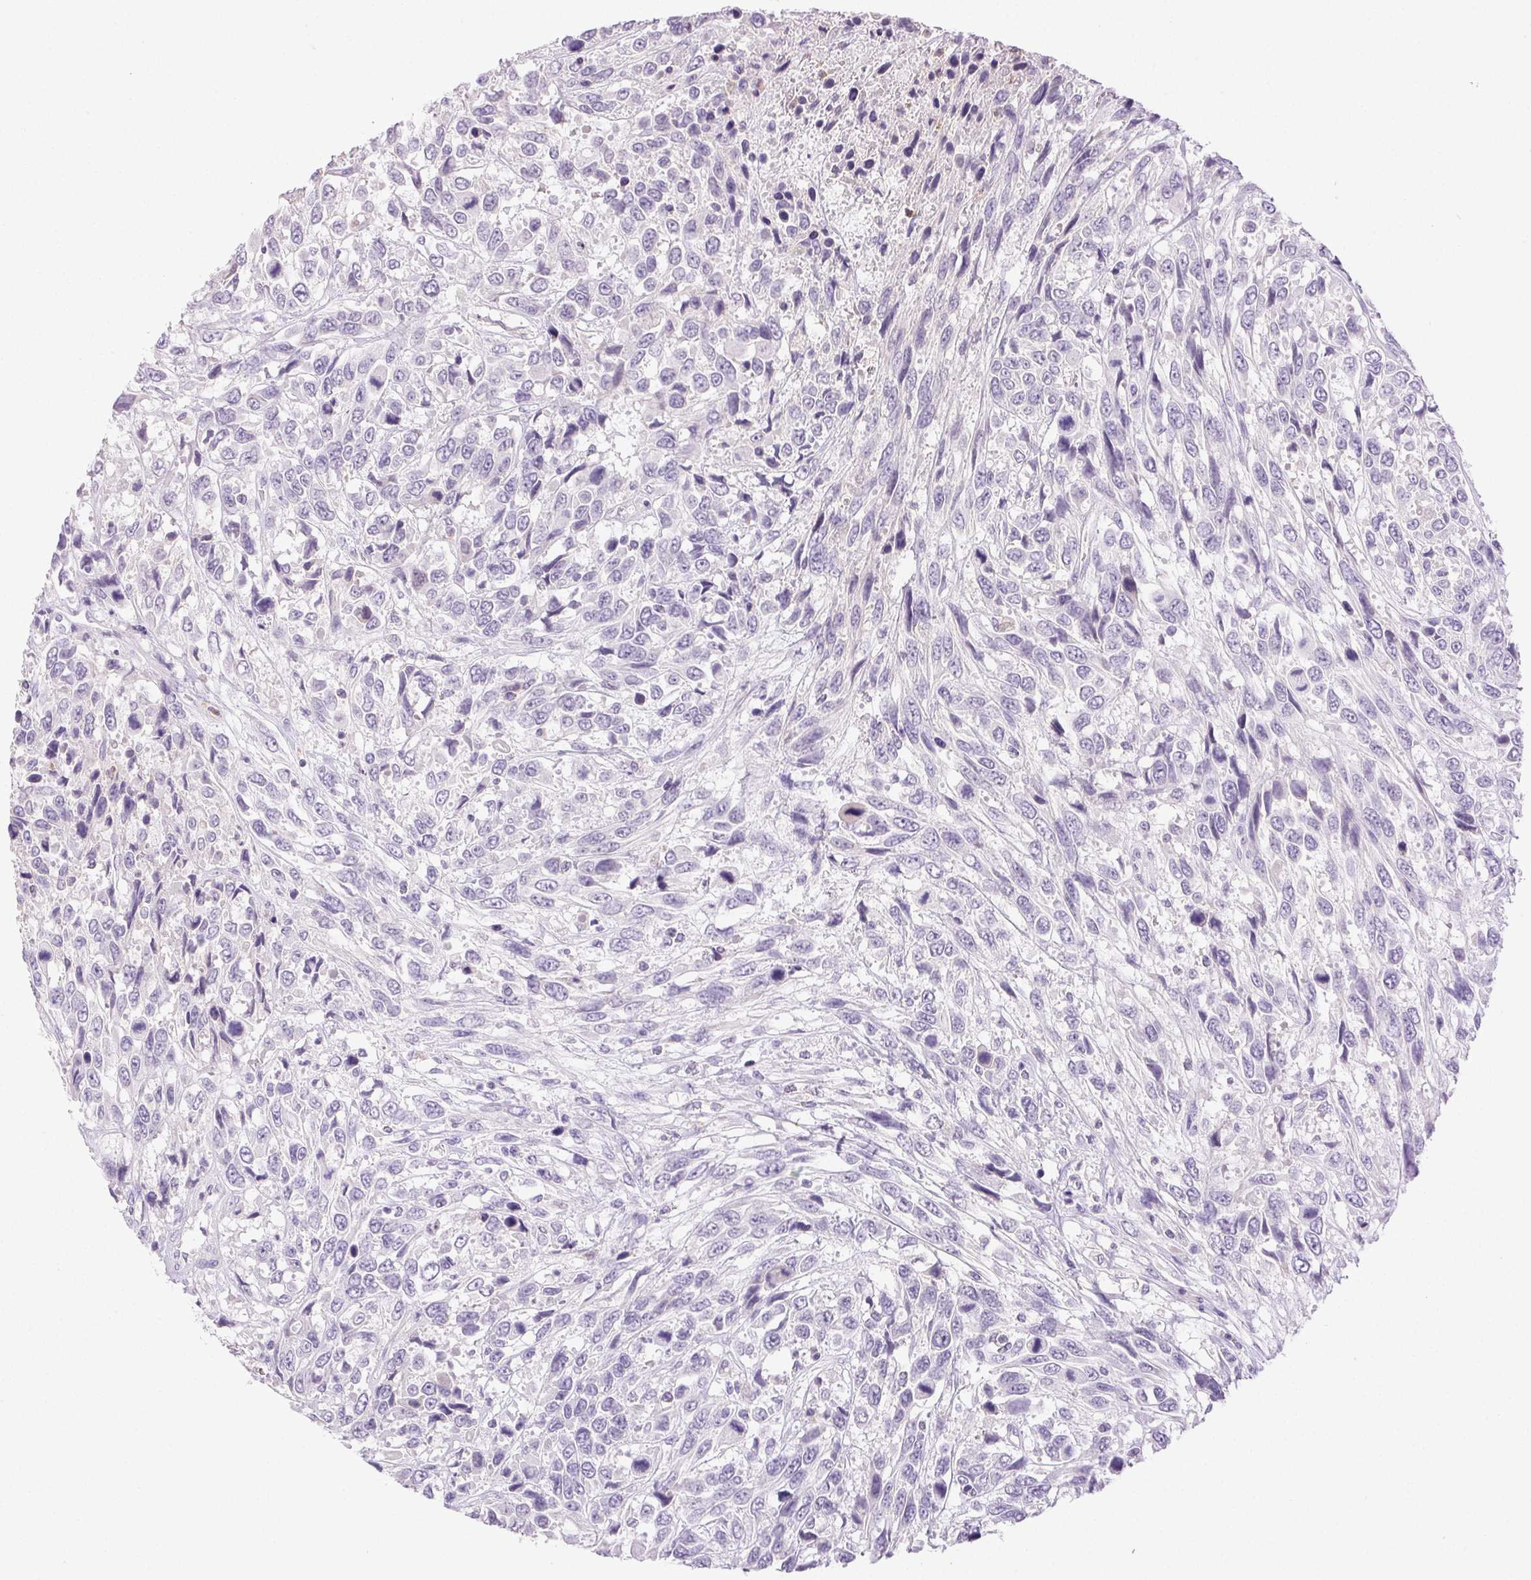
{"staining": {"intensity": "negative", "quantity": "none", "location": "none"}, "tissue": "urothelial cancer", "cell_type": "Tumor cells", "image_type": "cancer", "snomed": [{"axis": "morphology", "description": "Urothelial carcinoma, High grade"}, {"axis": "topography", "description": "Urinary bladder"}], "caption": "Tumor cells show no significant protein expression in high-grade urothelial carcinoma.", "gene": "EMX2", "patient": {"sex": "female", "age": 70}}